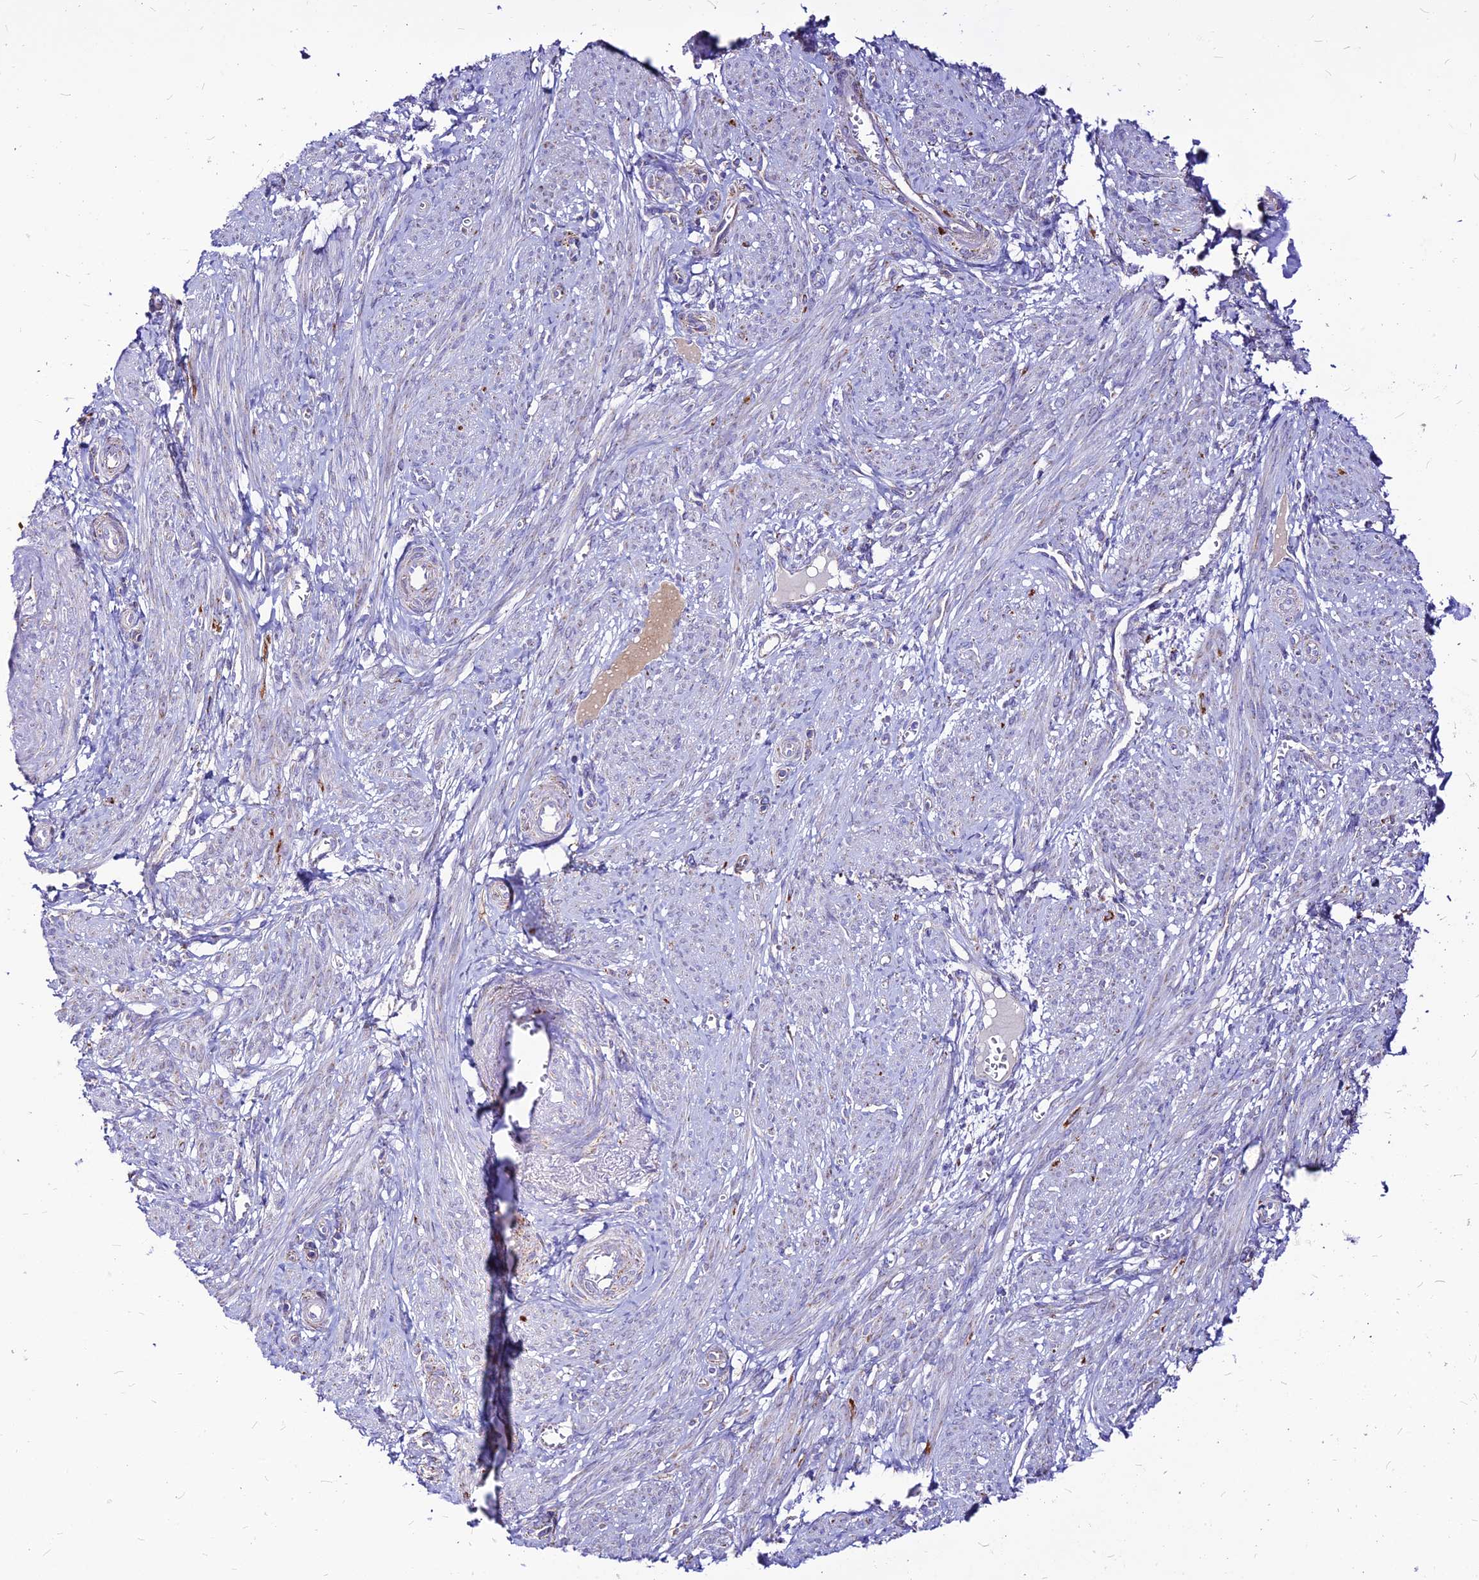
{"staining": {"intensity": "negative", "quantity": "none", "location": "none"}, "tissue": "smooth muscle", "cell_type": "Smooth muscle cells", "image_type": "normal", "snomed": [{"axis": "morphology", "description": "Normal tissue, NOS"}, {"axis": "topography", "description": "Smooth muscle"}], "caption": "DAB (3,3'-diaminobenzidine) immunohistochemical staining of normal human smooth muscle shows no significant staining in smooth muscle cells. The staining is performed using DAB brown chromogen with nuclei counter-stained in using hematoxylin.", "gene": "ECI1", "patient": {"sex": "female", "age": 39}}